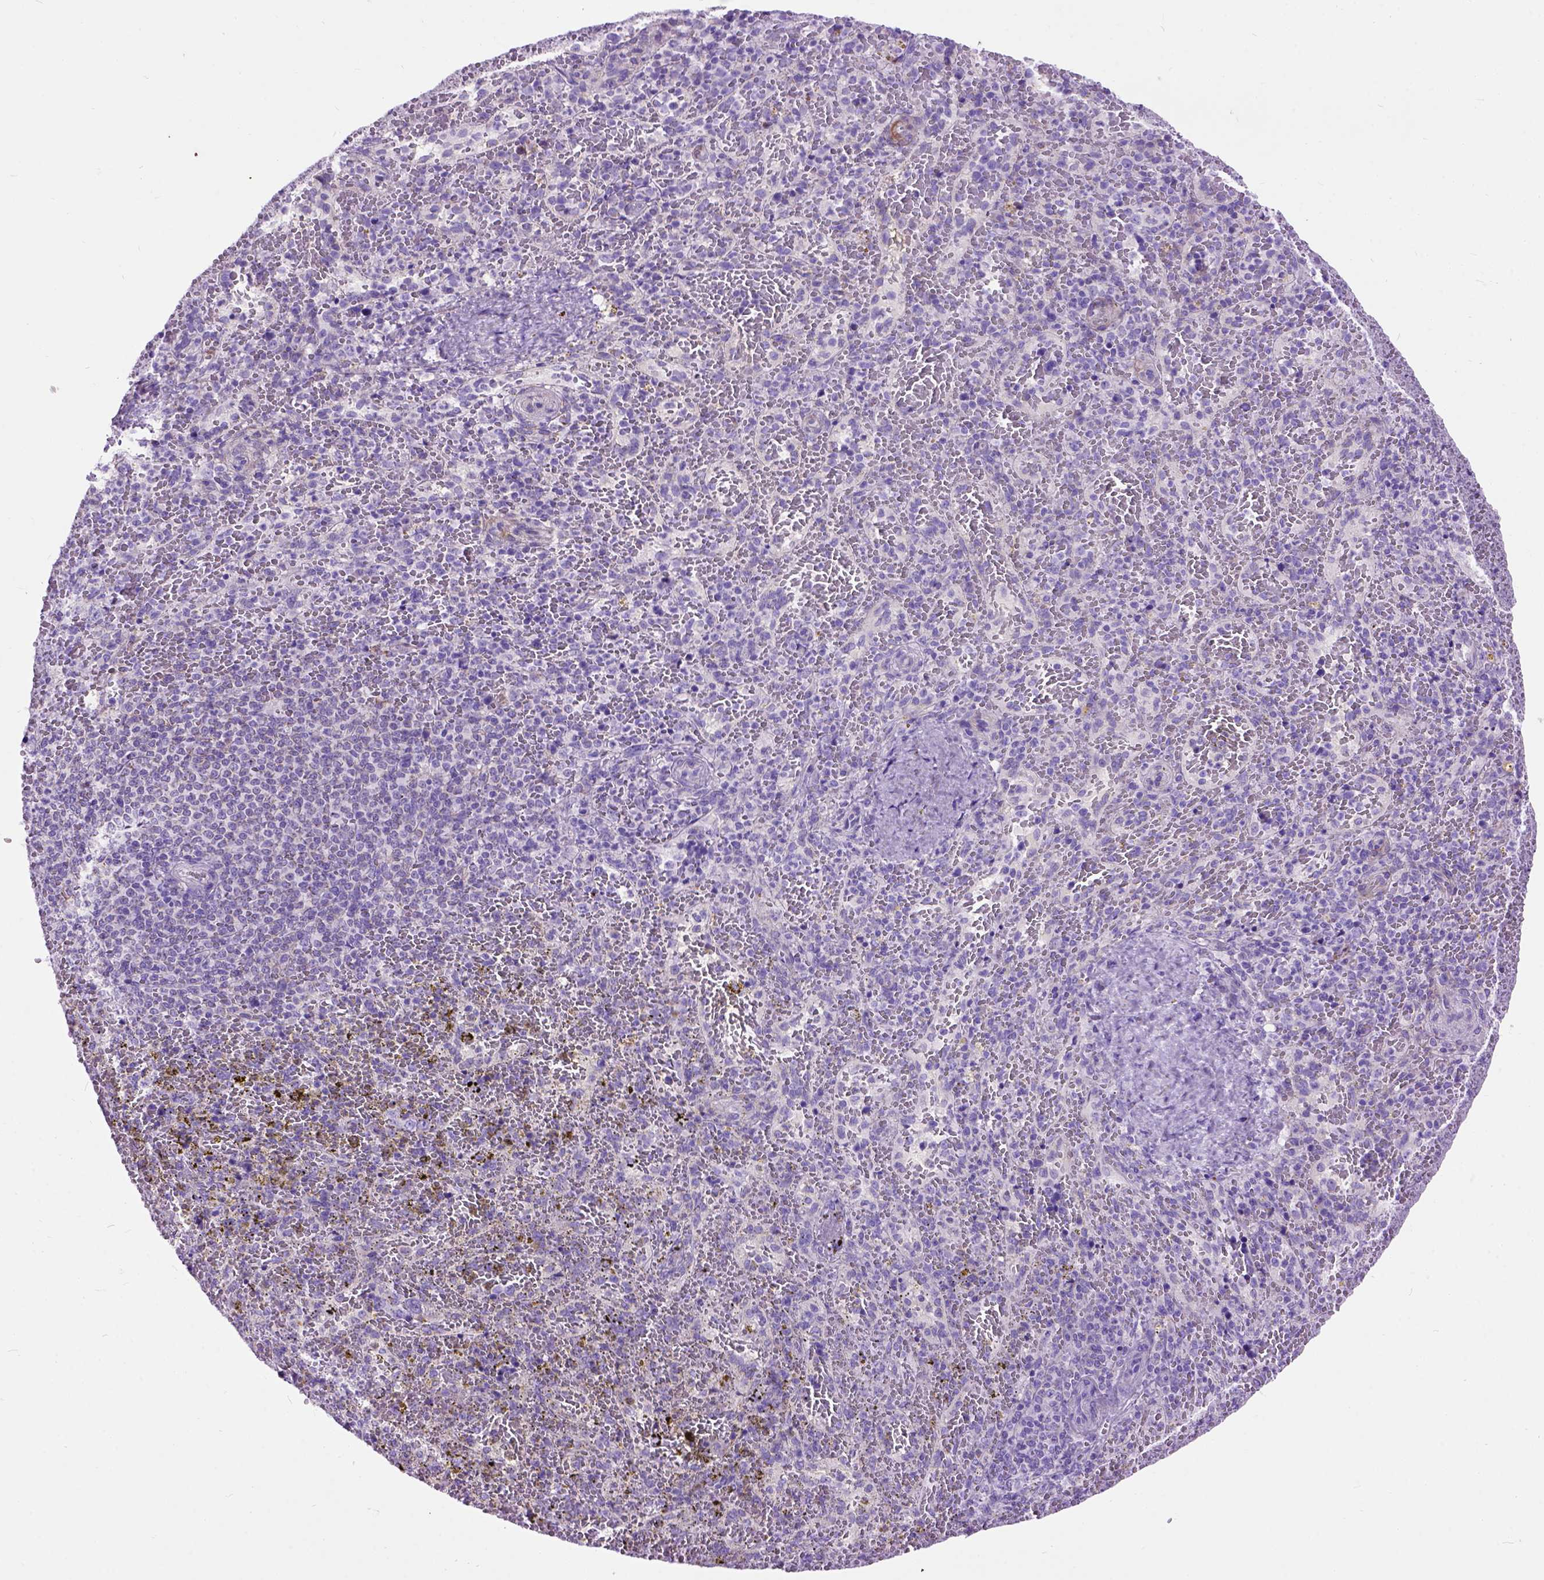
{"staining": {"intensity": "negative", "quantity": "none", "location": "none"}, "tissue": "spleen", "cell_type": "Cells in red pulp", "image_type": "normal", "snomed": [{"axis": "morphology", "description": "Normal tissue, NOS"}, {"axis": "topography", "description": "Spleen"}], "caption": "Immunohistochemistry (IHC) micrograph of unremarkable human spleen stained for a protein (brown), which exhibits no staining in cells in red pulp. (DAB IHC, high magnification).", "gene": "MAPT", "patient": {"sex": "female", "age": 50}}